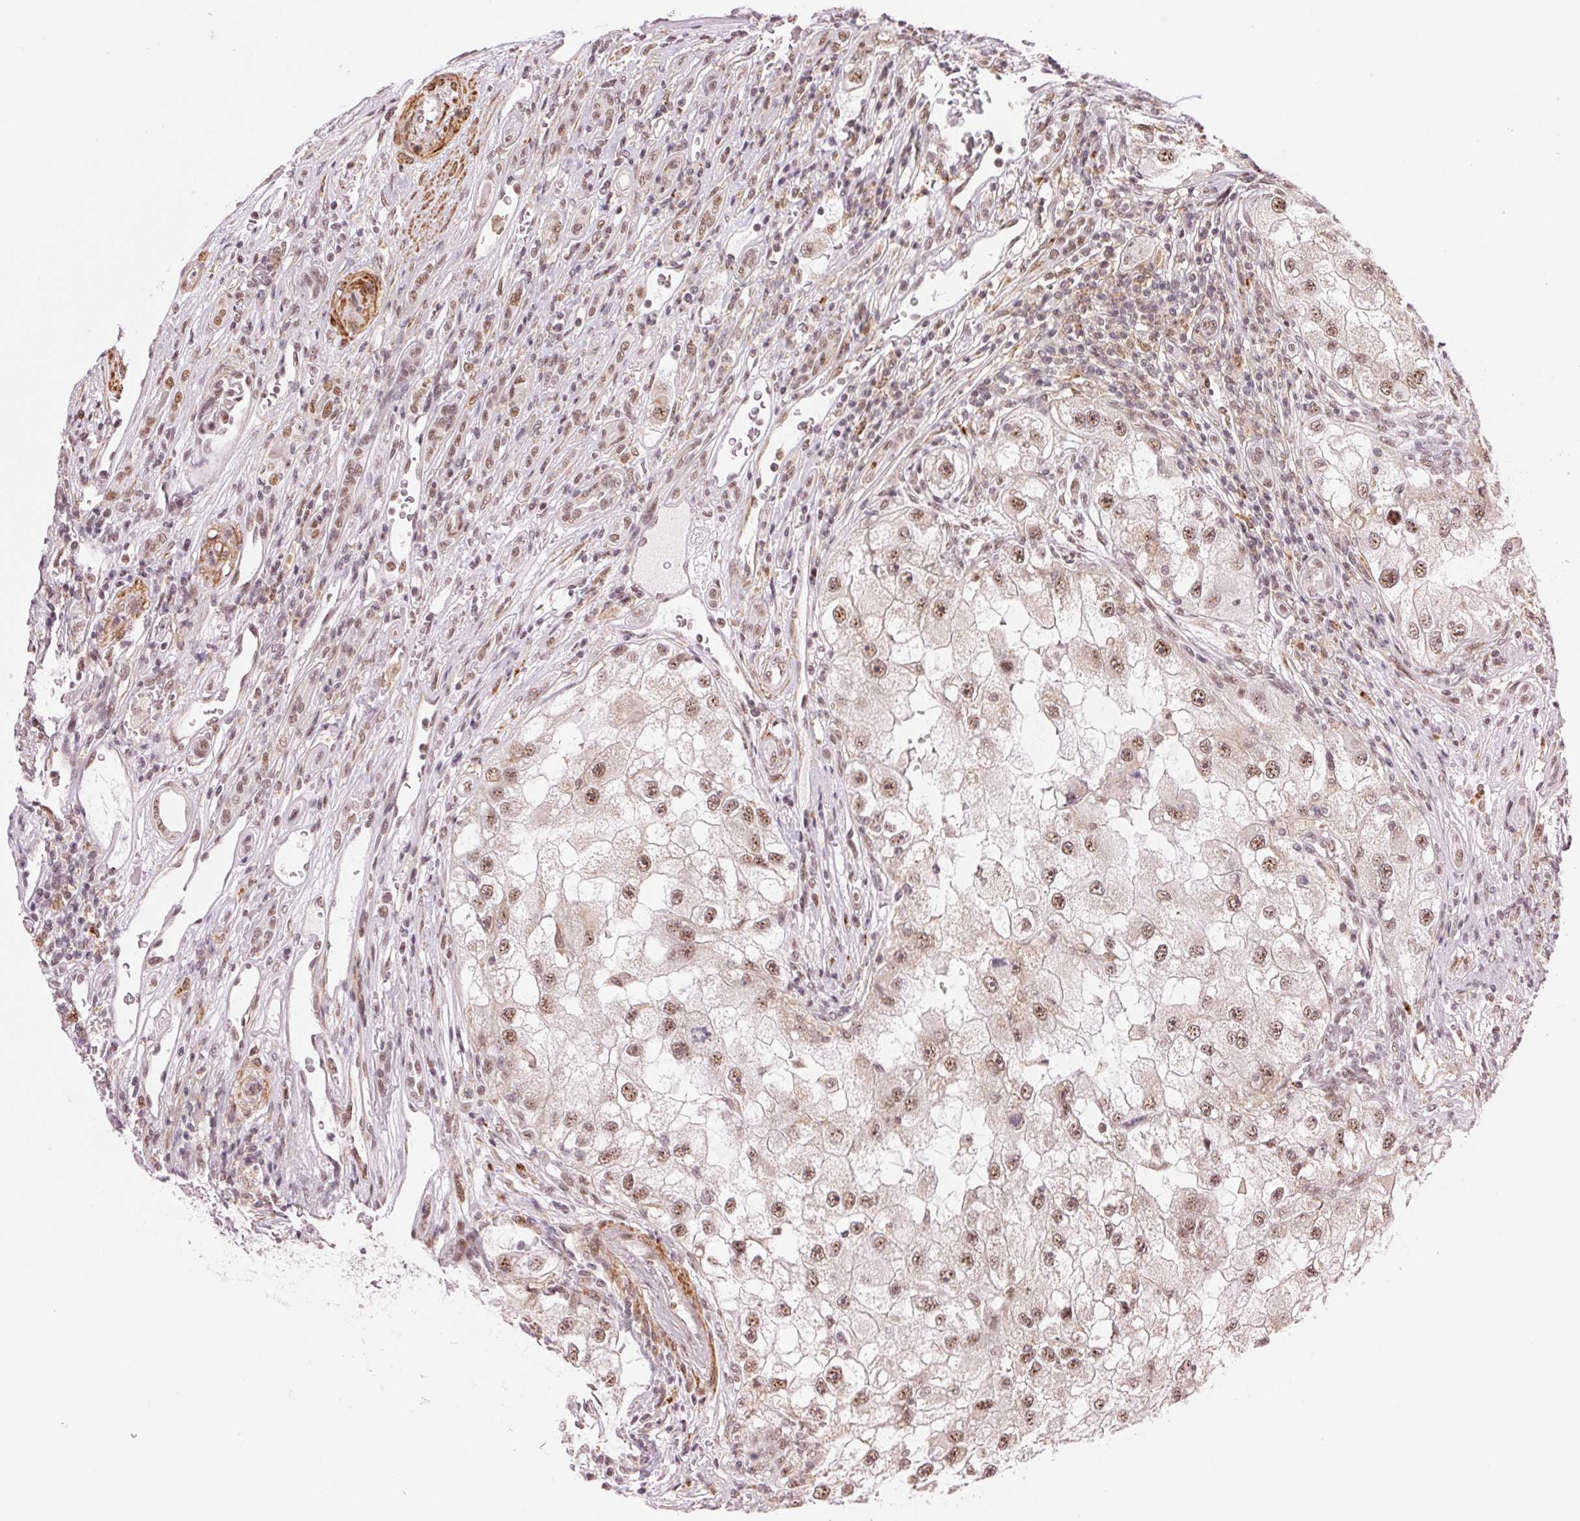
{"staining": {"intensity": "moderate", "quantity": ">75%", "location": "nuclear"}, "tissue": "renal cancer", "cell_type": "Tumor cells", "image_type": "cancer", "snomed": [{"axis": "morphology", "description": "Adenocarcinoma, NOS"}, {"axis": "topography", "description": "Kidney"}], "caption": "The micrograph reveals staining of renal adenocarcinoma, revealing moderate nuclear protein staining (brown color) within tumor cells.", "gene": "HNRNPDL", "patient": {"sex": "male", "age": 63}}